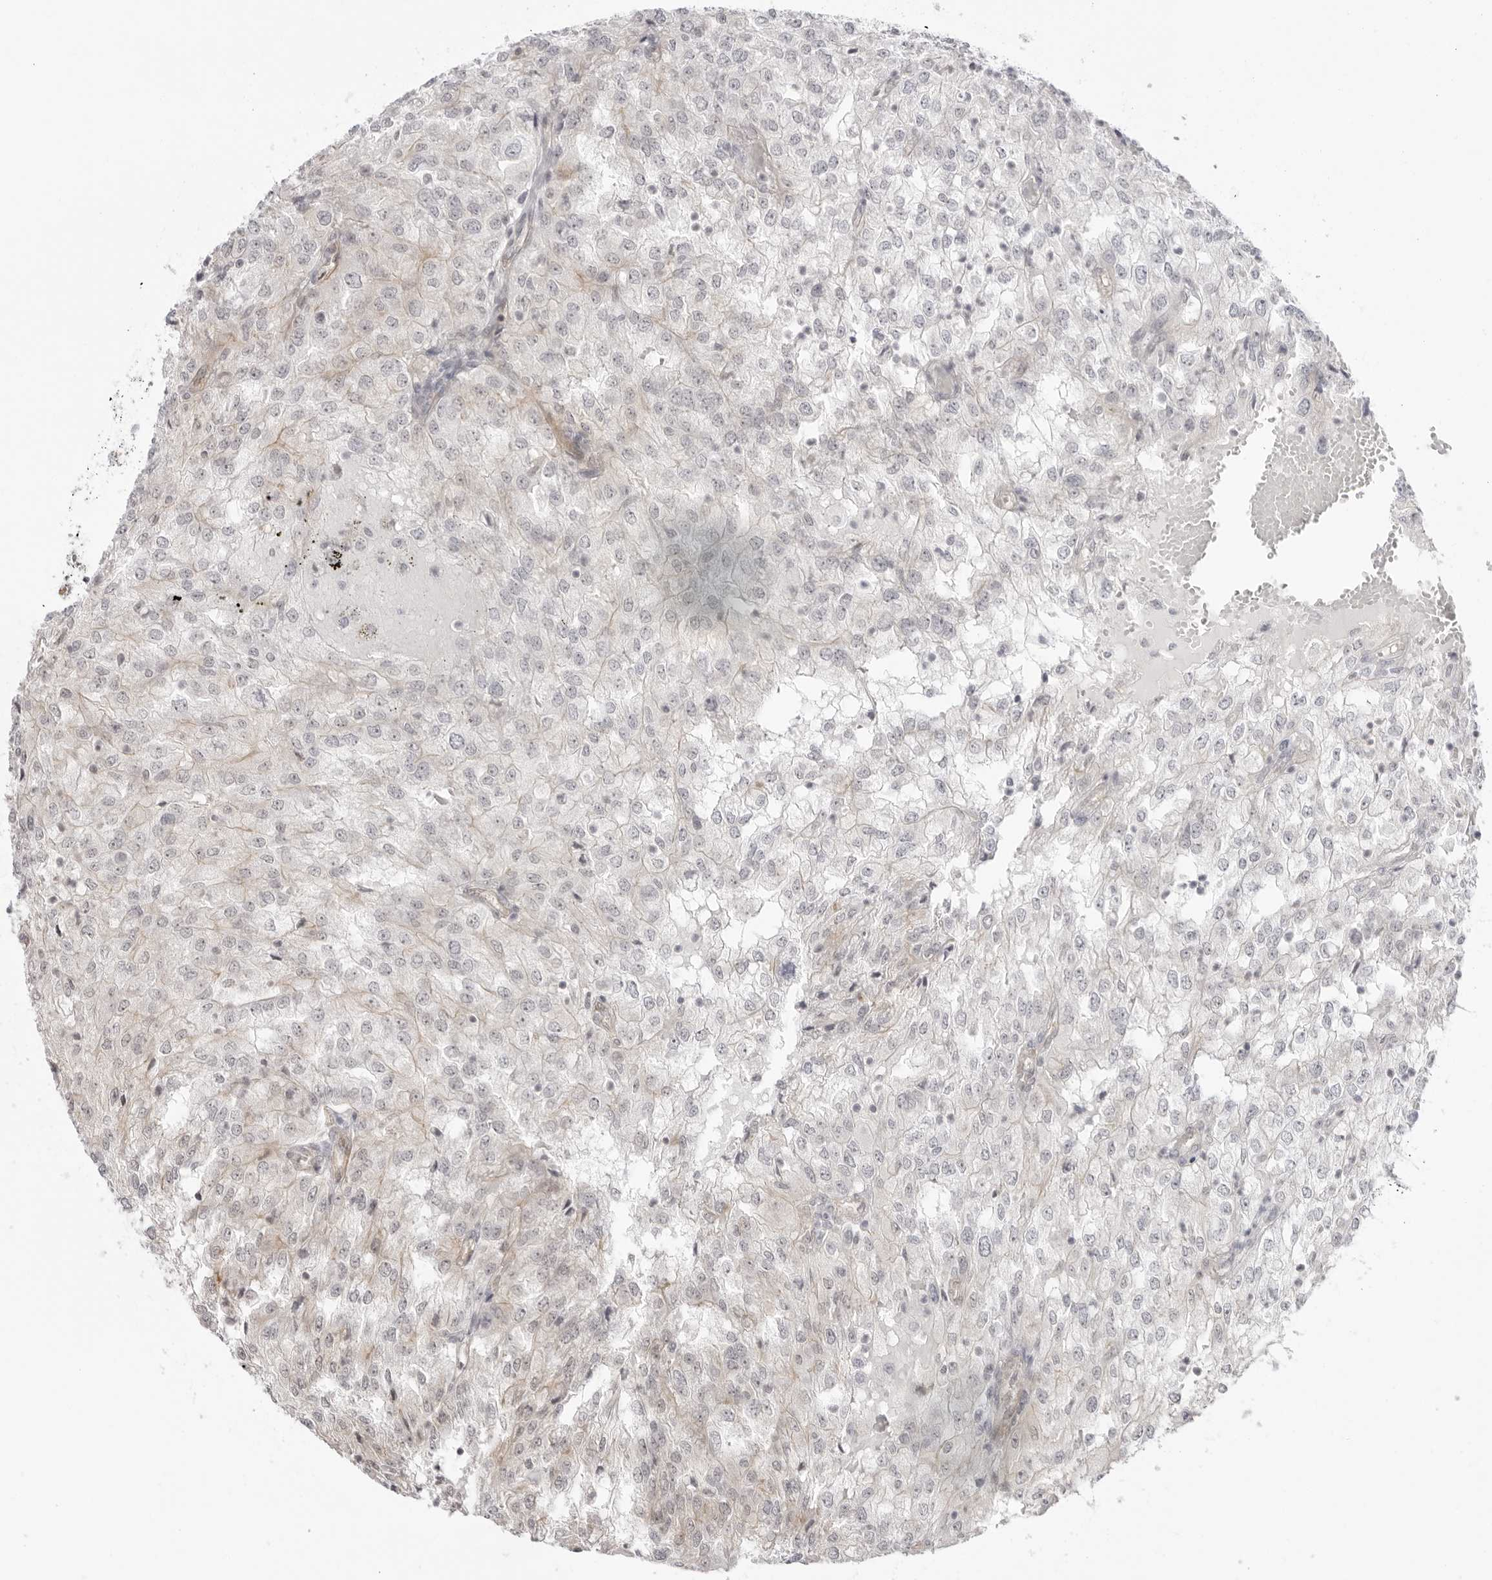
{"staining": {"intensity": "negative", "quantity": "none", "location": "none"}, "tissue": "renal cancer", "cell_type": "Tumor cells", "image_type": "cancer", "snomed": [{"axis": "morphology", "description": "Adenocarcinoma, NOS"}, {"axis": "topography", "description": "Kidney"}], "caption": "Tumor cells show no significant staining in adenocarcinoma (renal). Nuclei are stained in blue.", "gene": "TRAPPC3", "patient": {"sex": "female", "age": 54}}